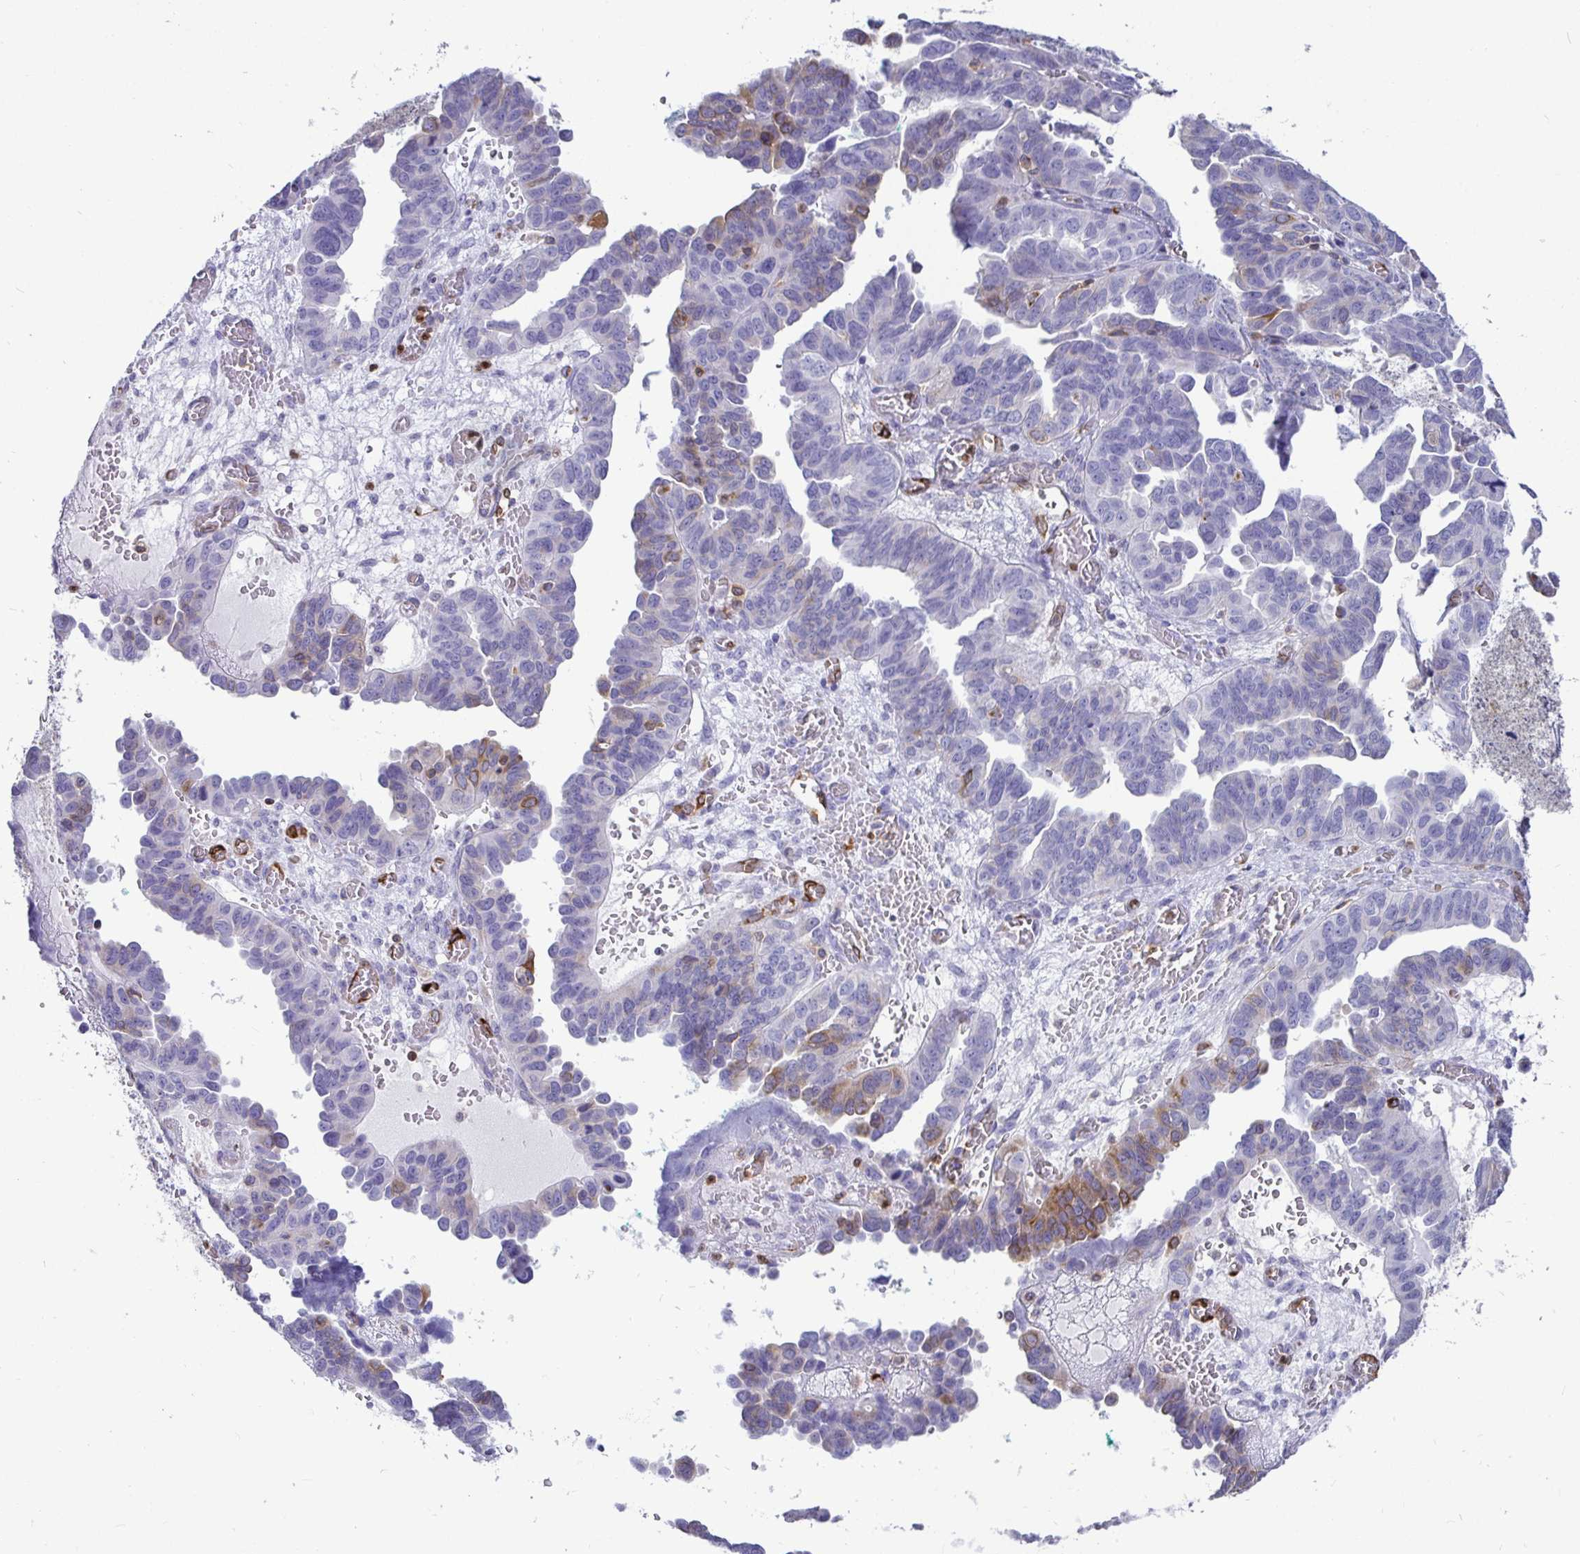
{"staining": {"intensity": "moderate", "quantity": "<25%", "location": "cytoplasmic/membranous"}, "tissue": "ovarian cancer", "cell_type": "Tumor cells", "image_type": "cancer", "snomed": [{"axis": "morphology", "description": "Cystadenocarcinoma, serous, NOS"}, {"axis": "topography", "description": "Ovary"}], "caption": "DAB immunohistochemical staining of serous cystadenocarcinoma (ovarian) exhibits moderate cytoplasmic/membranous protein expression in approximately <25% of tumor cells.", "gene": "TP53I11", "patient": {"sex": "female", "age": 64}}